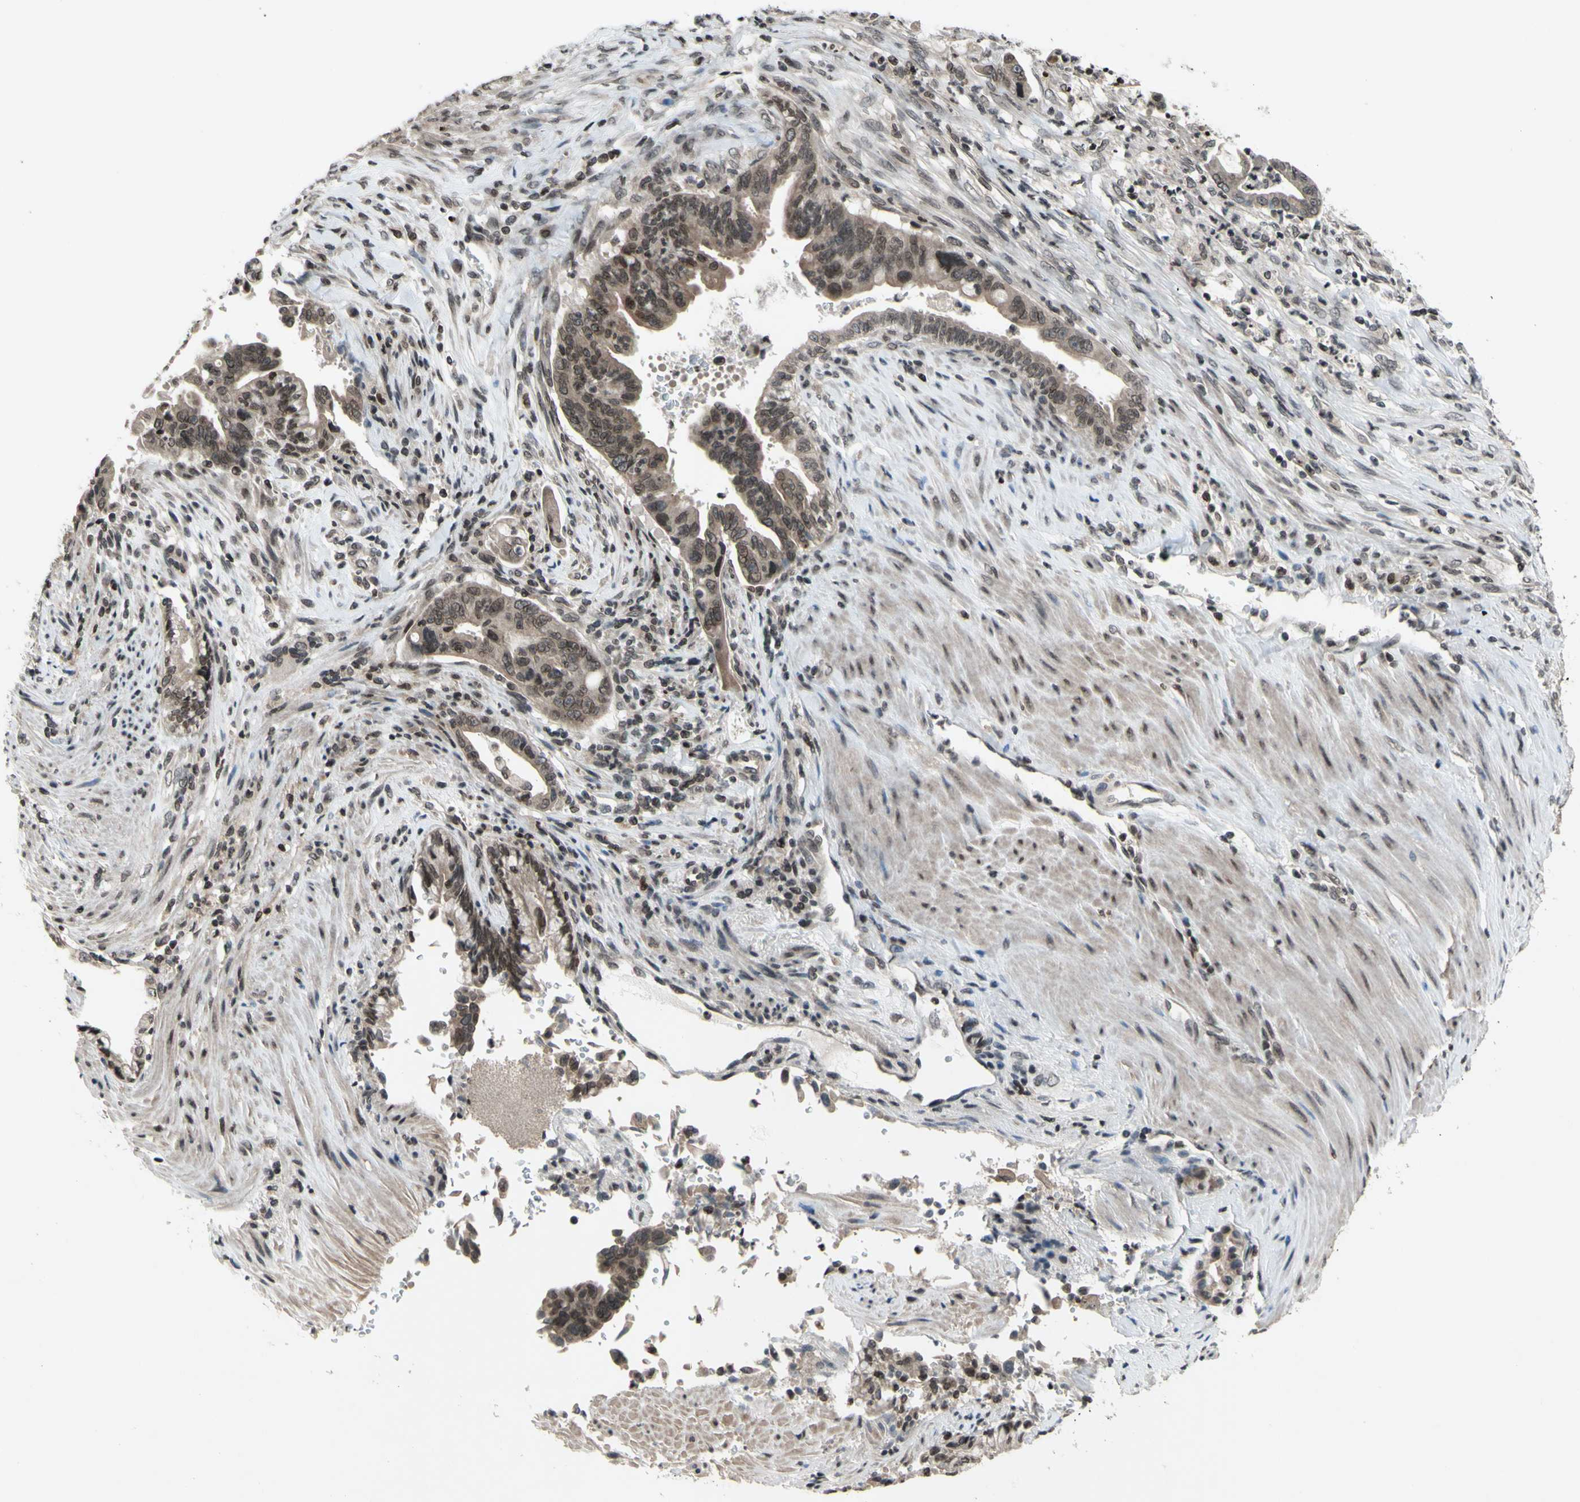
{"staining": {"intensity": "weak", "quantity": "25%-75%", "location": "cytoplasmic/membranous,nuclear"}, "tissue": "pancreatic cancer", "cell_type": "Tumor cells", "image_type": "cancer", "snomed": [{"axis": "morphology", "description": "Adenocarcinoma, NOS"}, {"axis": "topography", "description": "Pancreas"}], "caption": "Adenocarcinoma (pancreatic) was stained to show a protein in brown. There is low levels of weak cytoplasmic/membranous and nuclear positivity in about 25%-75% of tumor cells. Immunohistochemistry stains the protein in brown and the nuclei are stained blue.", "gene": "XPO1", "patient": {"sex": "male", "age": 70}}